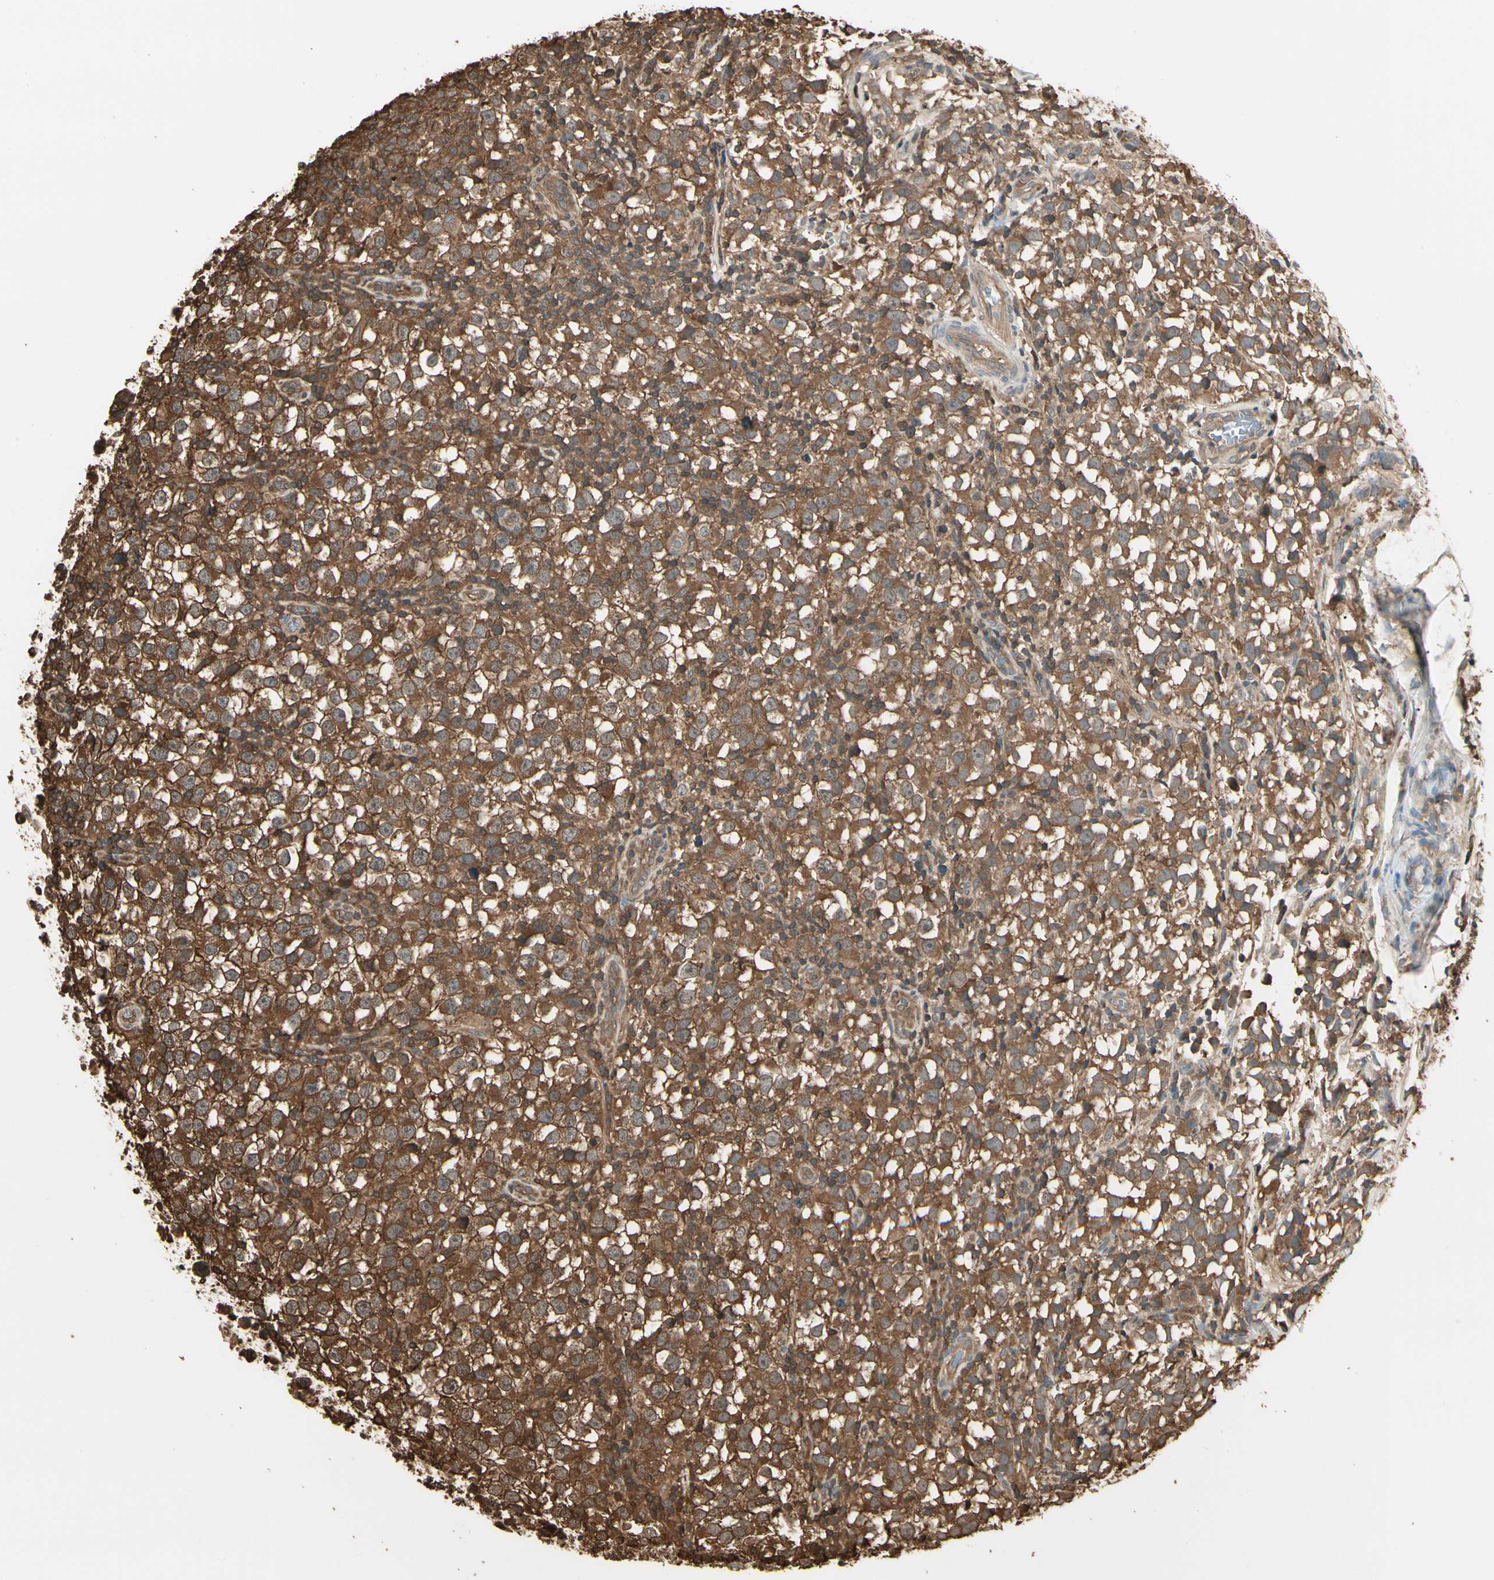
{"staining": {"intensity": "strong", "quantity": ">75%", "location": "cytoplasmic/membranous"}, "tissue": "testis cancer", "cell_type": "Tumor cells", "image_type": "cancer", "snomed": [{"axis": "morphology", "description": "Seminoma, NOS"}, {"axis": "topography", "description": "Testis"}], "caption": "This micrograph reveals immunohistochemistry (IHC) staining of human seminoma (testis), with high strong cytoplasmic/membranous expression in about >75% of tumor cells.", "gene": "YWHAE", "patient": {"sex": "male", "age": 65}}